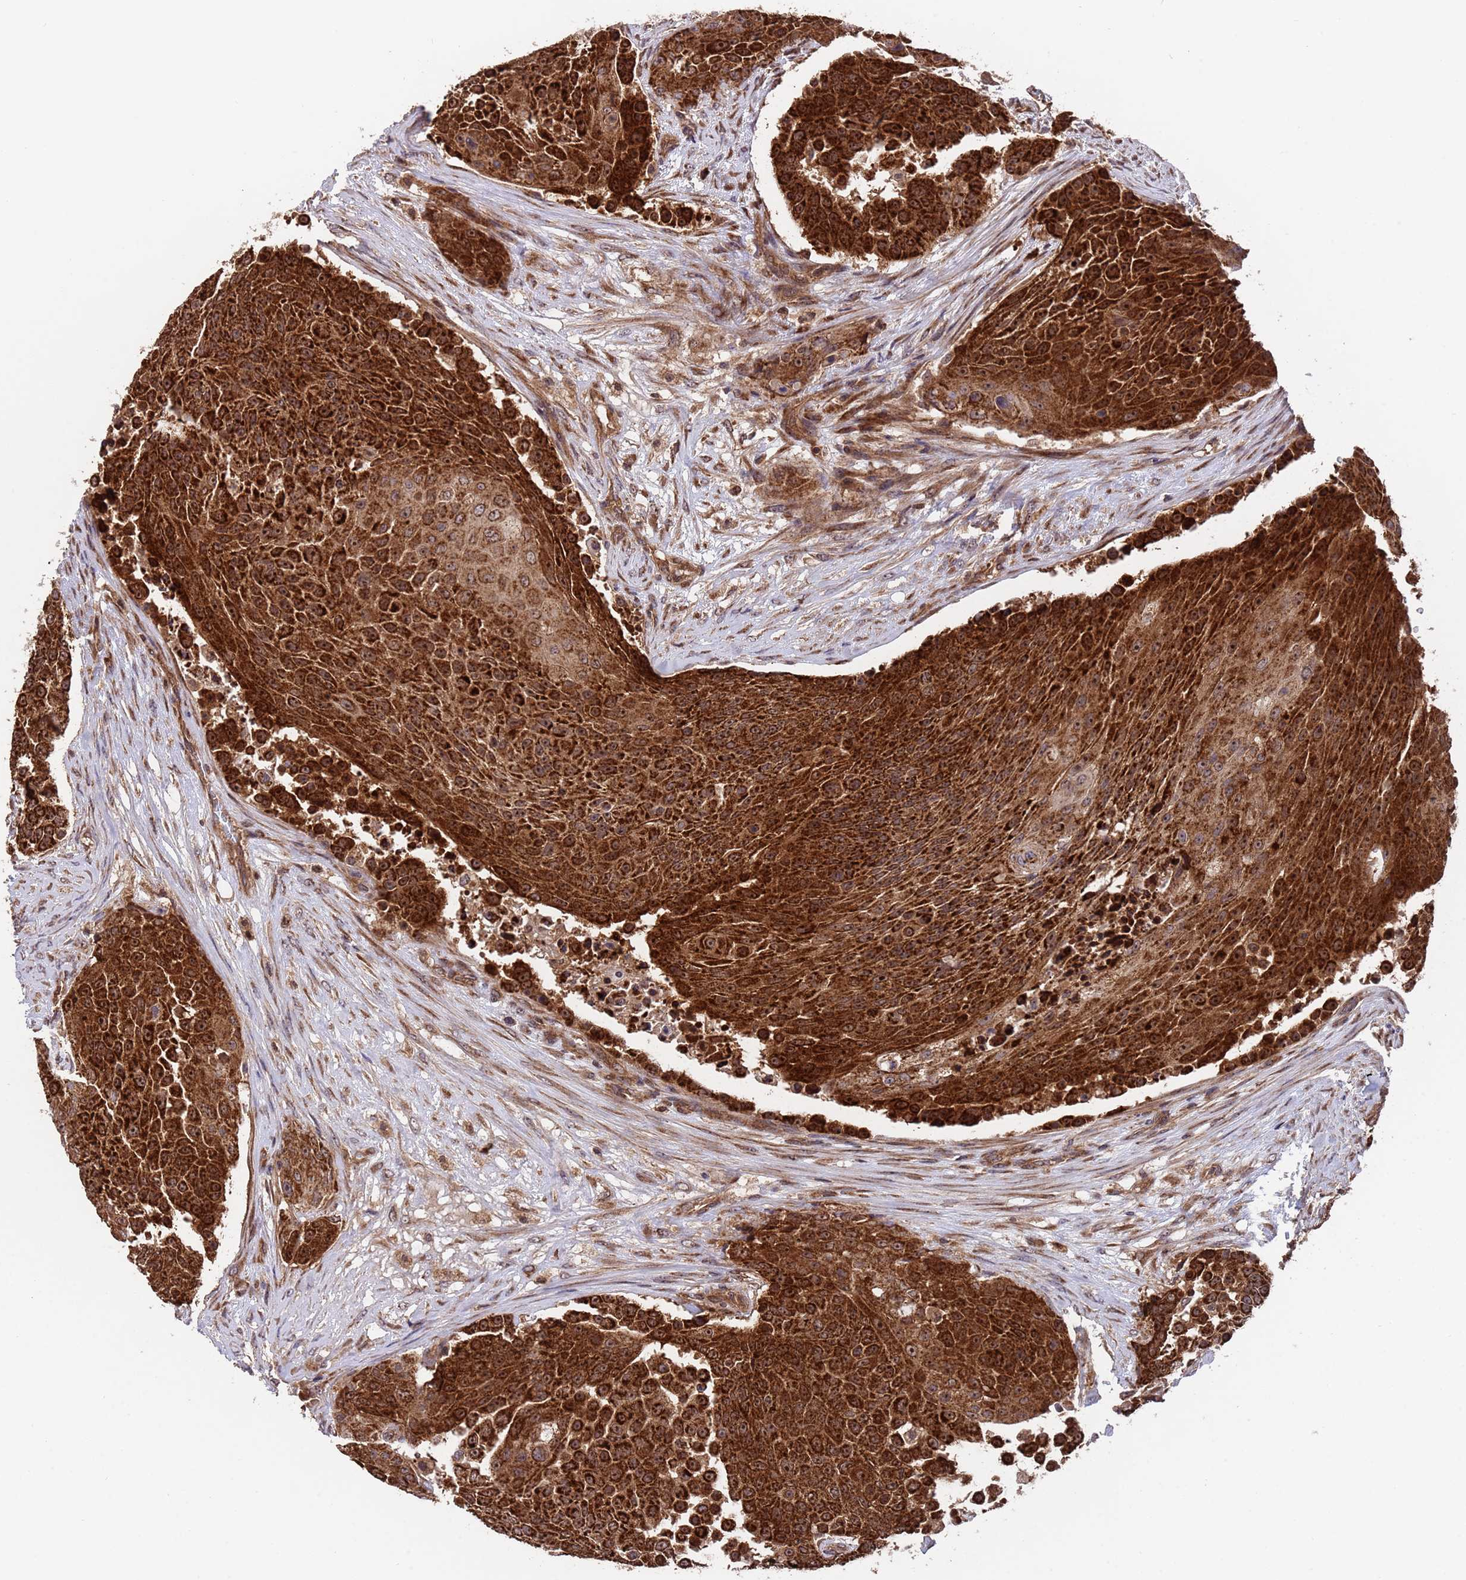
{"staining": {"intensity": "strong", "quantity": ">75%", "location": "cytoplasmic/membranous,nuclear"}, "tissue": "urothelial cancer", "cell_type": "Tumor cells", "image_type": "cancer", "snomed": [{"axis": "morphology", "description": "Urothelial carcinoma, High grade"}, {"axis": "topography", "description": "Urinary bladder"}], "caption": "Immunohistochemistry of human urothelial cancer shows high levels of strong cytoplasmic/membranous and nuclear staining in approximately >75% of tumor cells. Using DAB (3,3'-diaminobenzidine) (brown) and hematoxylin (blue) stains, captured at high magnification using brightfield microscopy.", "gene": "TSR3", "patient": {"sex": "female", "age": 63}}